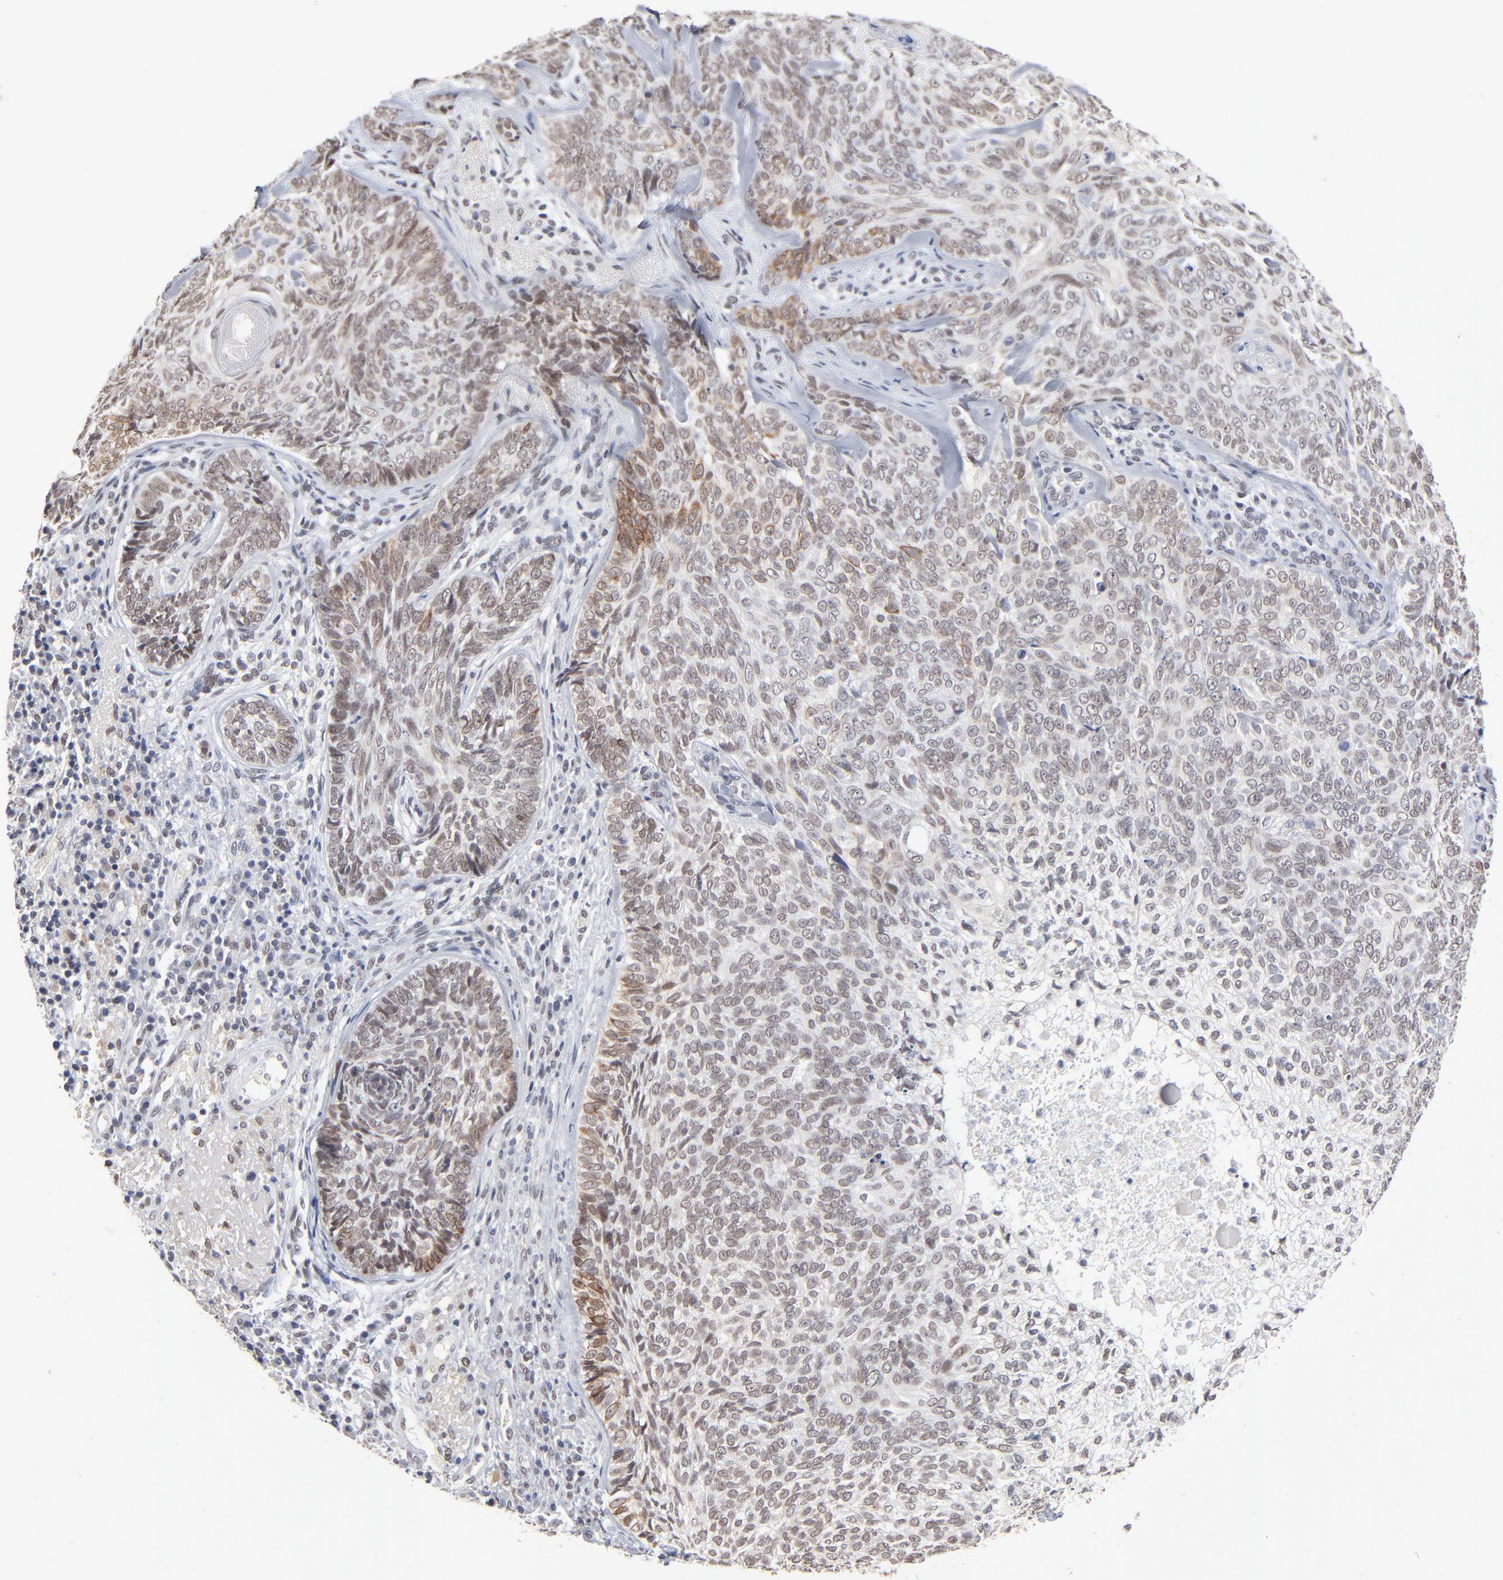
{"staining": {"intensity": "weak", "quantity": "<25%", "location": "cytoplasmic/membranous"}, "tissue": "skin cancer", "cell_type": "Tumor cells", "image_type": "cancer", "snomed": [{"axis": "morphology", "description": "Basal cell carcinoma"}, {"axis": "topography", "description": "Skin"}], "caption": "This micrograph is of skin cancer (basal cell carcinoma) stained with IHC to label a protein in brown with the nuclei are counter-stained blue. There is no expression in tumor cells.", "gene": "MBIP", "patient": {"sex": "male", "age": 72}}